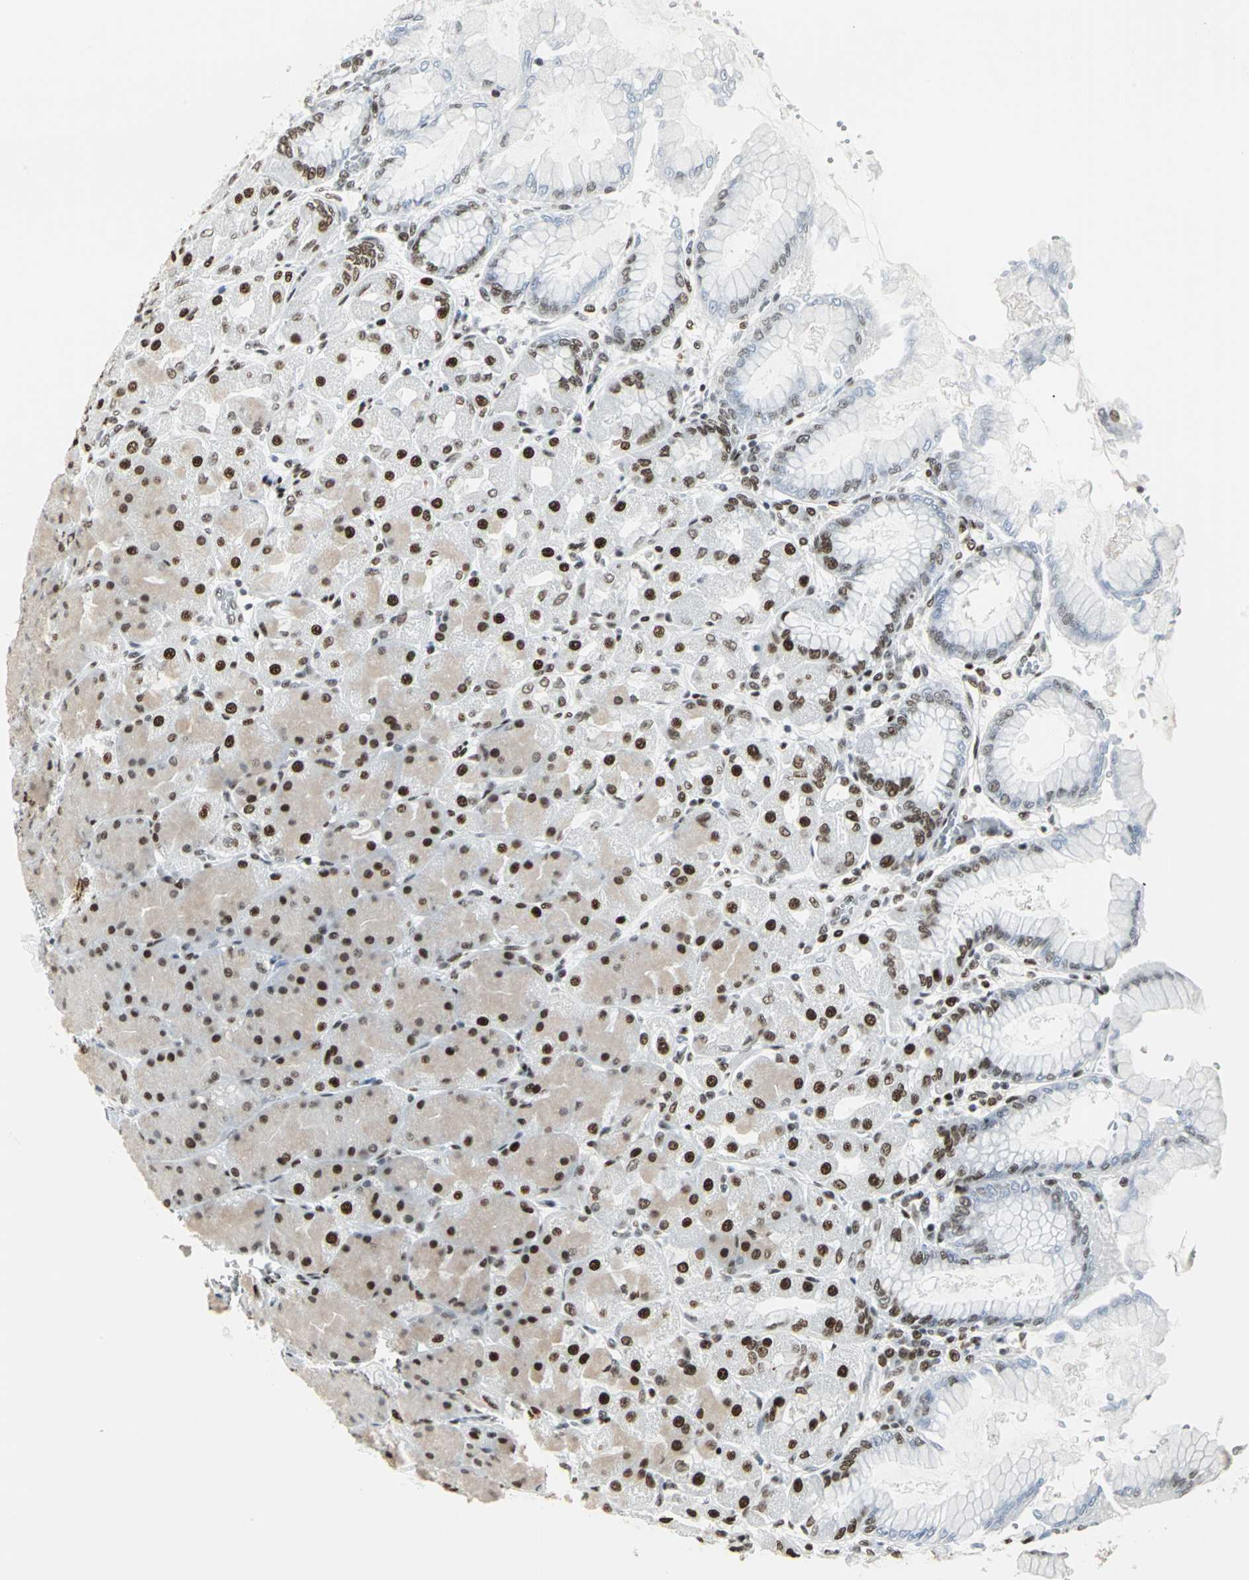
{"staining": {"intensity": "strong", "quantity": ">75%", "location": "nuclear"}, "tissue": "stomach", "cell_type": "Glandular cells", "image_type": "normal", "snomed": [{"axis": "morphology", "description": "Normal tissue, NOS"}, {"axis": "topography", "description": "Stomach, upper"}], "caption": "Brown immunohistochemical staining in unremarkable human stomach reveals strong nuclear staining in about >75% of glandular cells. (brown staining indicates protein expression, while blue staining denotes nuclei).", "gene": "HDAC2", "patient": {"sex": "female", "age": 56}}